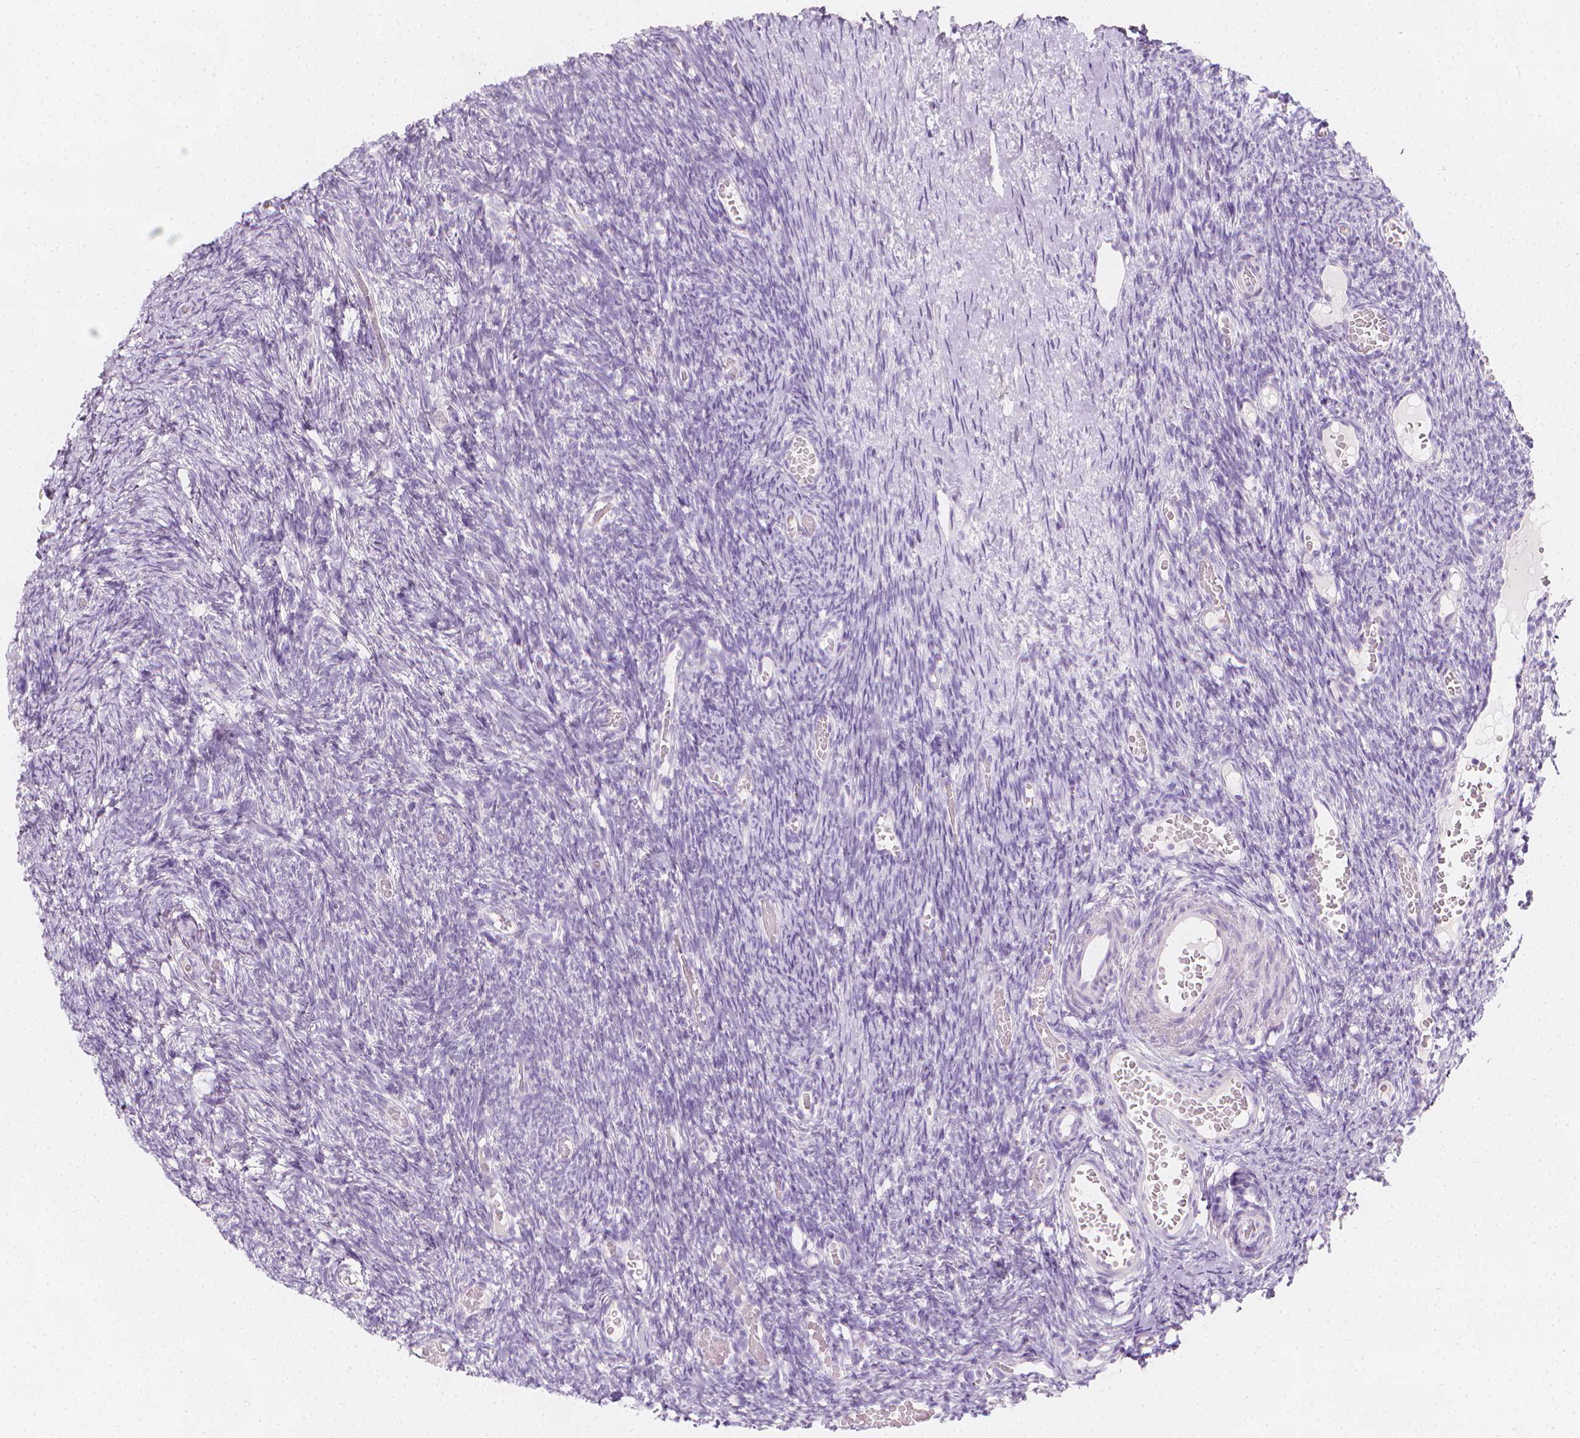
{"staining": {"intensity": "negative", "quantity": "none", "location": "none"}, "tissue": "ovary", "cell_type": "Follicle cells", "image_type": "normal", "snomed": [{"axis": "morphology", "description": "Normal tissue, NOS"}, {"axis": "topography", "description": "Ovary"}], "caption": "Immunohistochemical staining of normal human ovary reveals no significant staining in follicle cells.", "gene": "RBFOX1", "patient": {"sex": "female", "age": 39}}